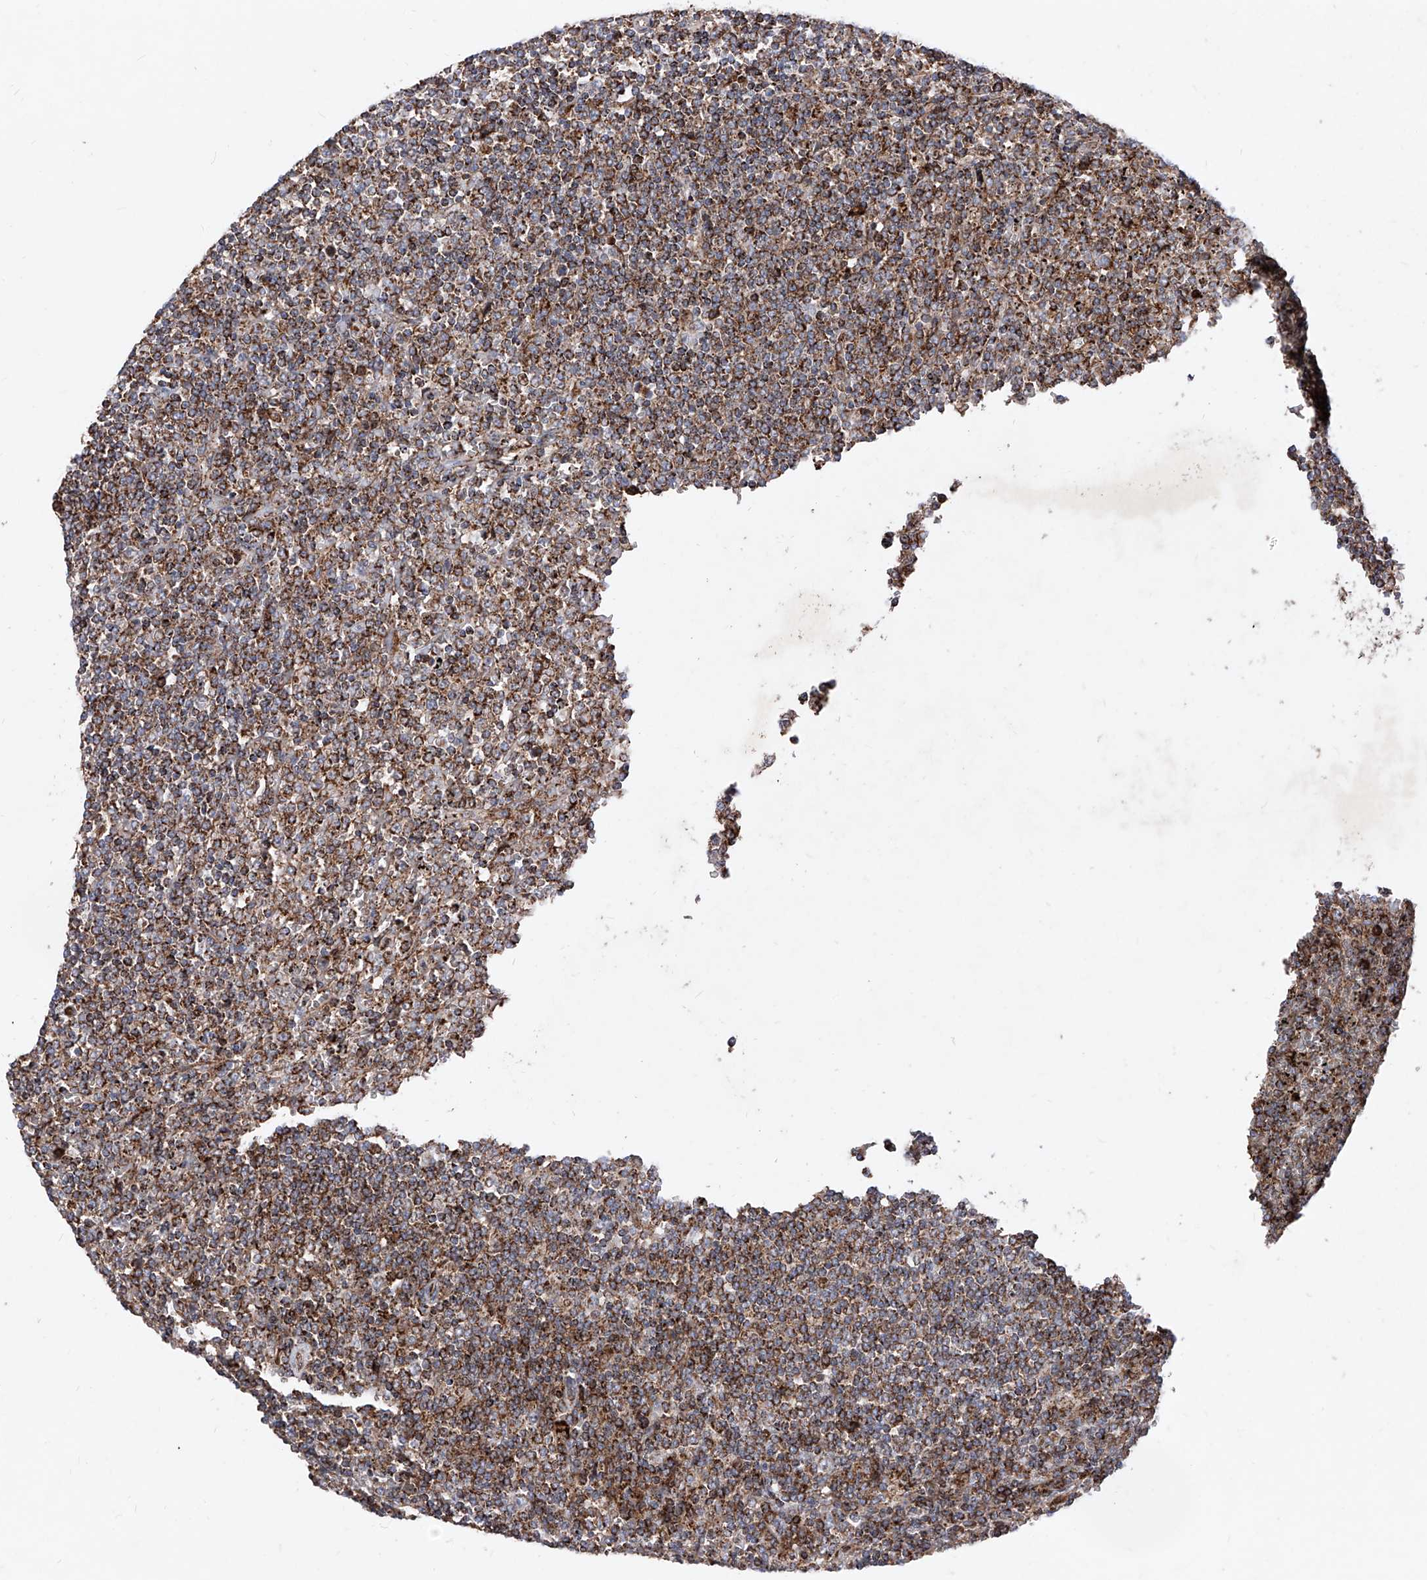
{"staining": {"intensity": "moderate", "quantity": ">75%", "location": "cytoplasmic/membranous"}, "tissue": "lymphoma", "cell_type": "Tumor cells", "image_type": "cancer", "snomed": [{"axis": "morphology", "description": "Malignant lymphoma, non-Hodgkin's type, Low grade"}, {"axis": "topography", "description": "Spleen"}], "caption": "High-magnification brightfield microscopy of lymphoma stained with DAB (3,3'-diaminobenzidine) (brown) and counterstained with hematoxylin (blue). tumor cells exhibit moderate cytoplasmic/membranous staining is appreciated in approximately>75% of cells.", "gene": "SEMA6A", "patient": {"sex": "female", "age": 19}}